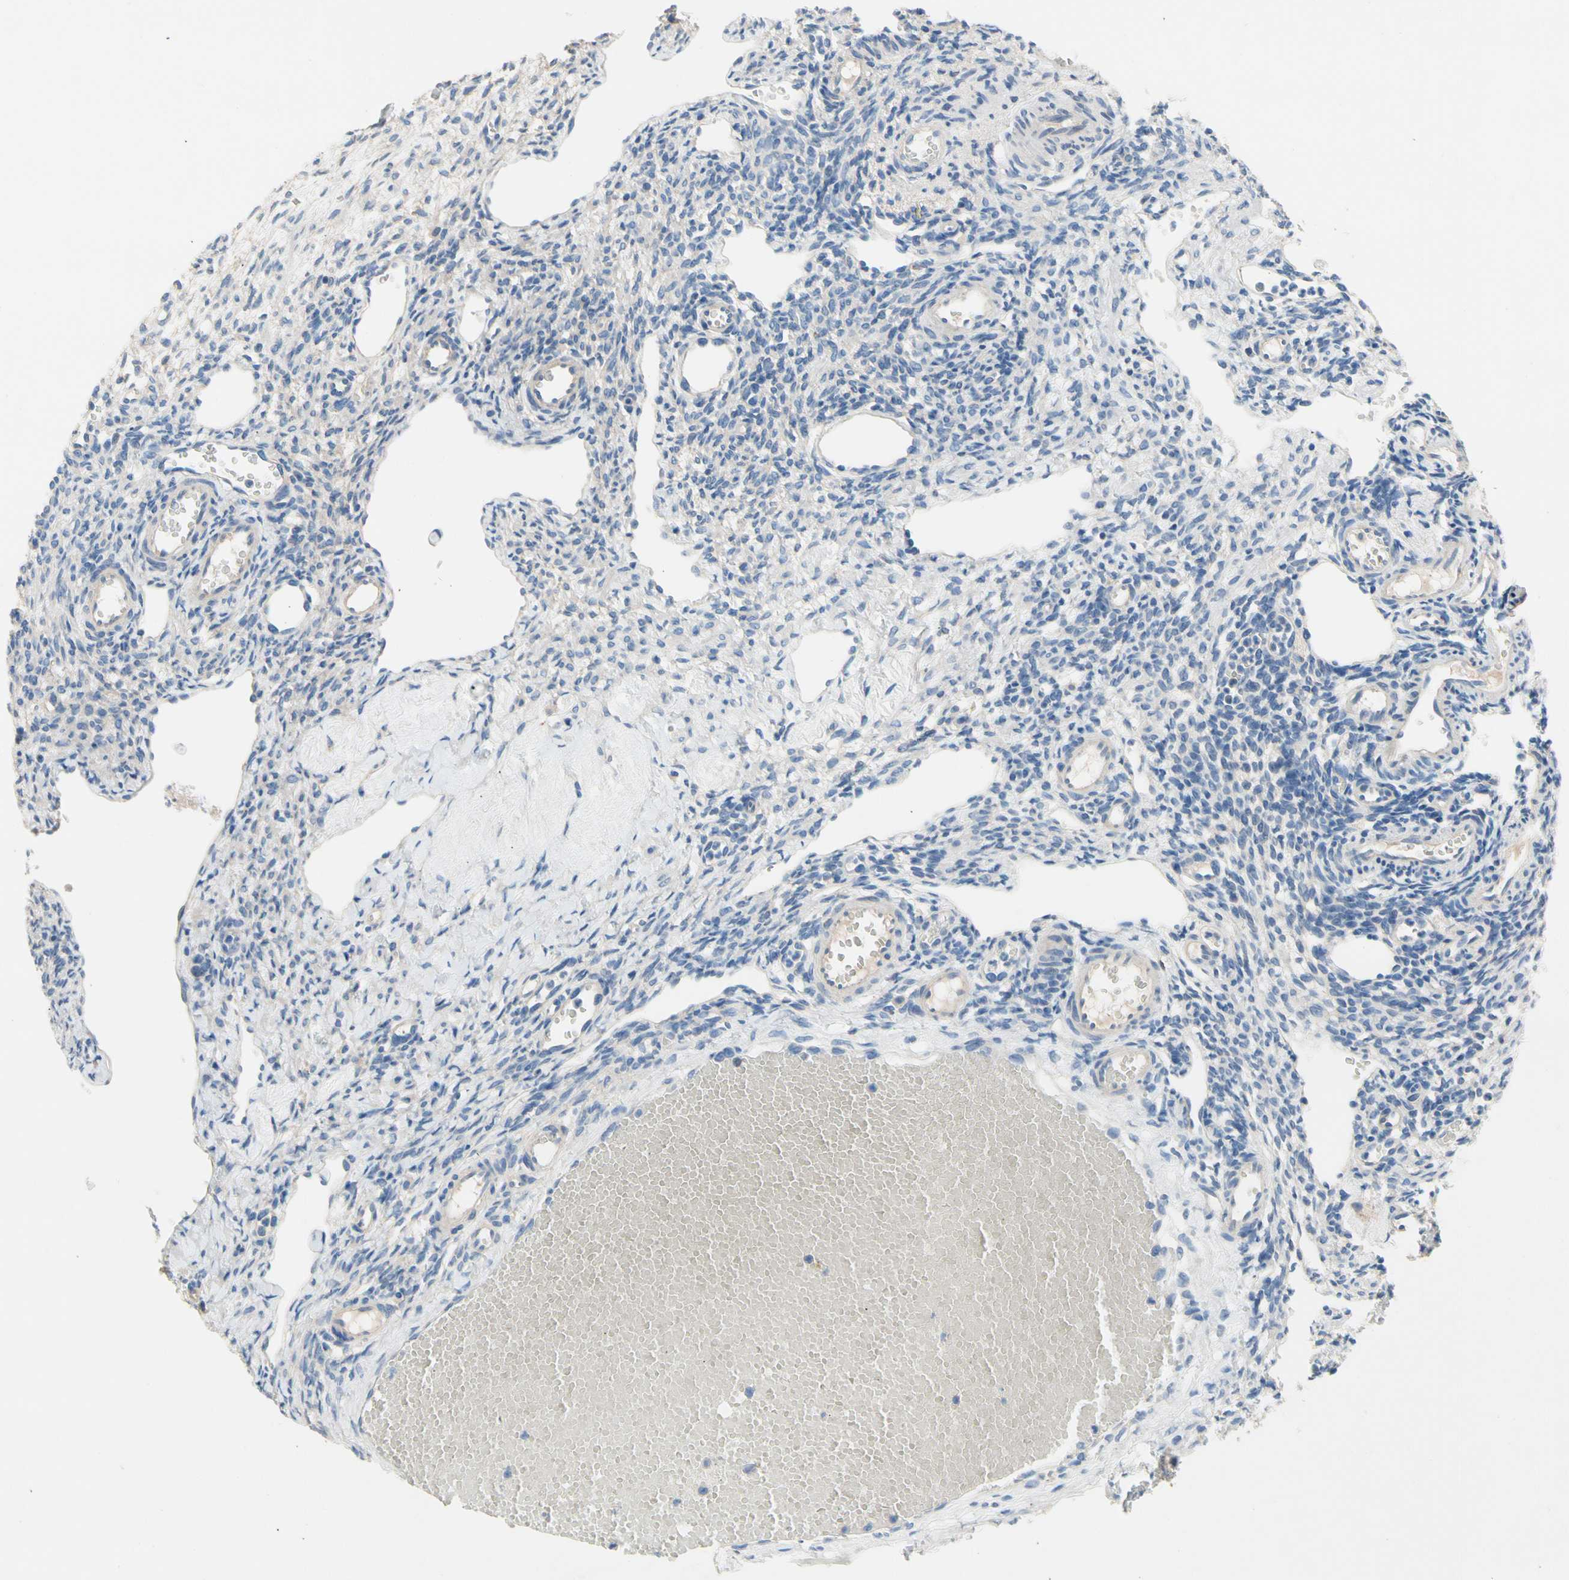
{"staining": {"intensity": "weak", "quantity": "<25%", "location": "cytoplasmic/membranous"}, "tissue": "ovary", "cell_type": "Ovarian stroma cells", "image_type": "normal", "snomed": [{"axis": "morphology", "description": "Normal tissue, NOS"}, {"axis": "topography", "description": "Ovary"}], "caption": "Immunohistochemistry (IHC) photomicrograph of normal ovary: human ovary stained with DAB demonstrates no significant protein positivity in ovarian stroma cells.", "gene": "CA14", "patient": {"sex": "female", "age": 33}}